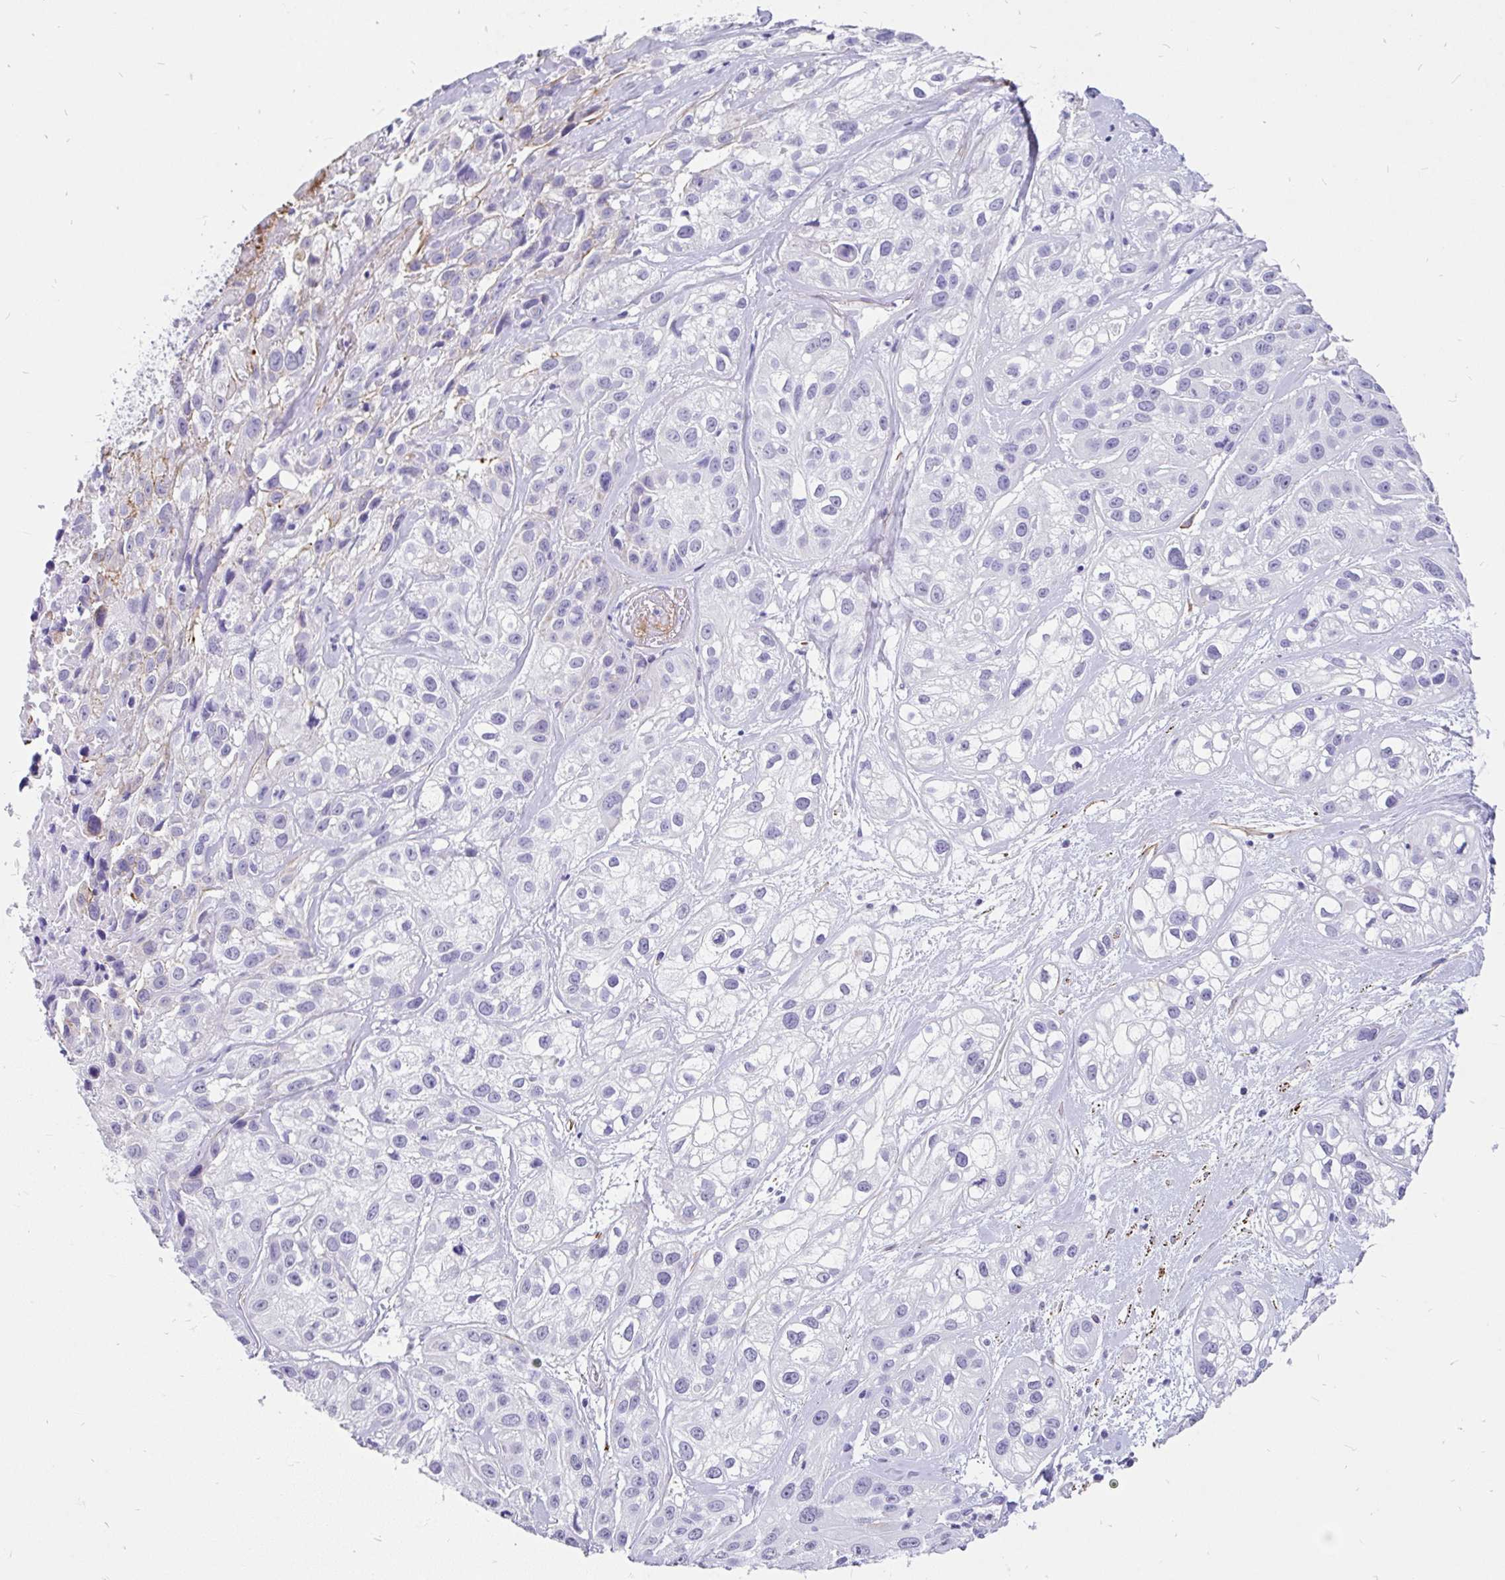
{"staining": {"intensity": "negative", "quantity": "none", "location": "none"}, "tissue": "skin cancer", "cell_type": "Tumor cells", "image_type": "cancer", "snomed": [{"axis": "morphology", "description": "Squamous cell carcinoma, NOS"}, {"axis": "topography", "description": "Skin"}], "caption": "Tumor cells are negative for protein expression in human skin cancer (squamous cell carcinoma). (DAB (3,3'-diaminobenzidine) IHC with hematoxylin counter stain).", "gene": "EML5", "patient": {"sex": "male", "age": 82}}